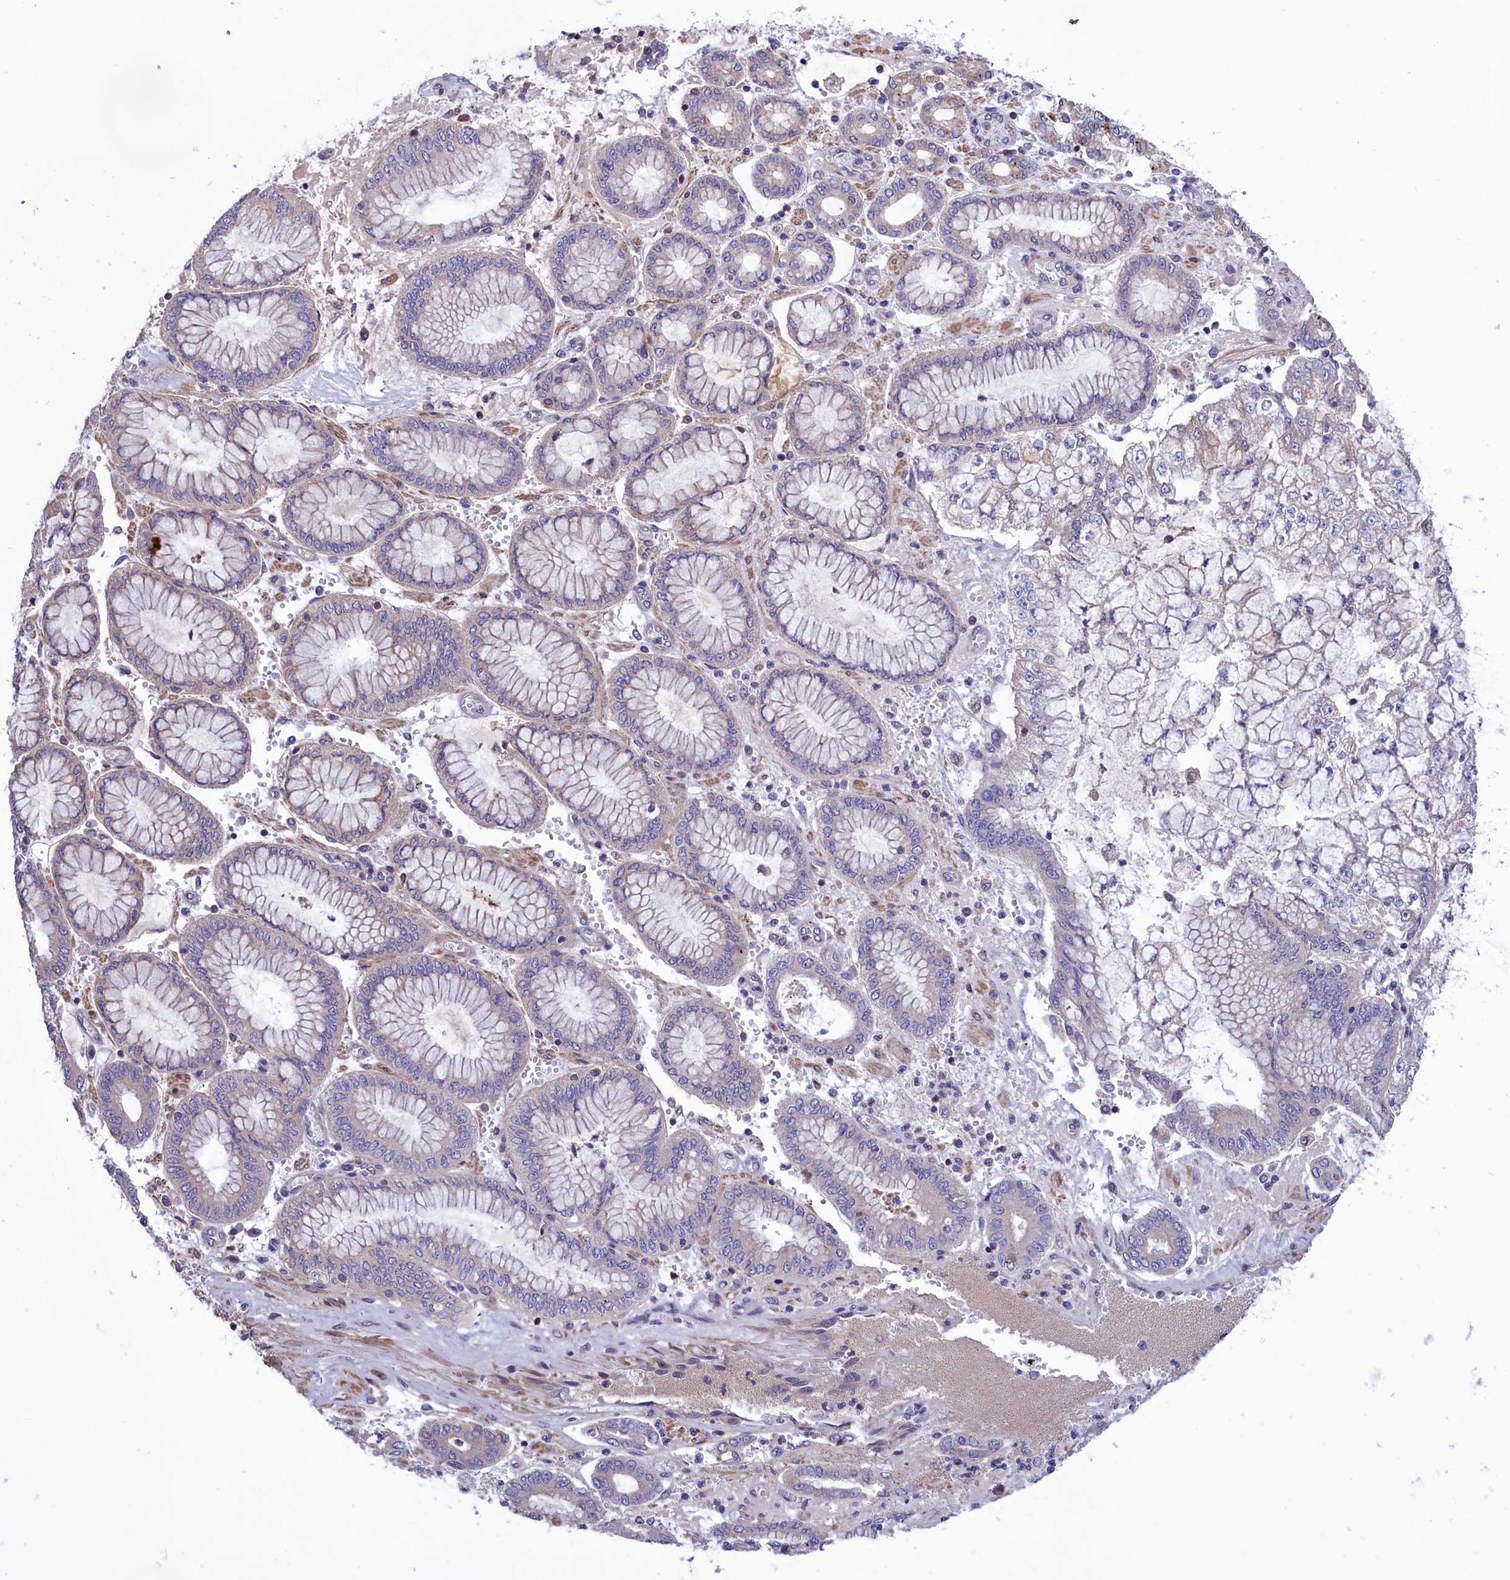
{"staining": {"intensity": "negative", "quantity": "none", "location": "none"}, "tissue": "stomach cancer", "cell_type": "Tumor cells", "image_type": "cancer", "snomed": [{"axis": "morphology", "description": "Adenocarcinoma, NOS"}, {"axis": "topography", "description": "Stomach"}], "caption": "A histopathology image of stomach cancer stained for a protein displays no brown staining in tumor cells.", "gene": "AMDHD2", "patient": {"sex": "male", "age": 76}}